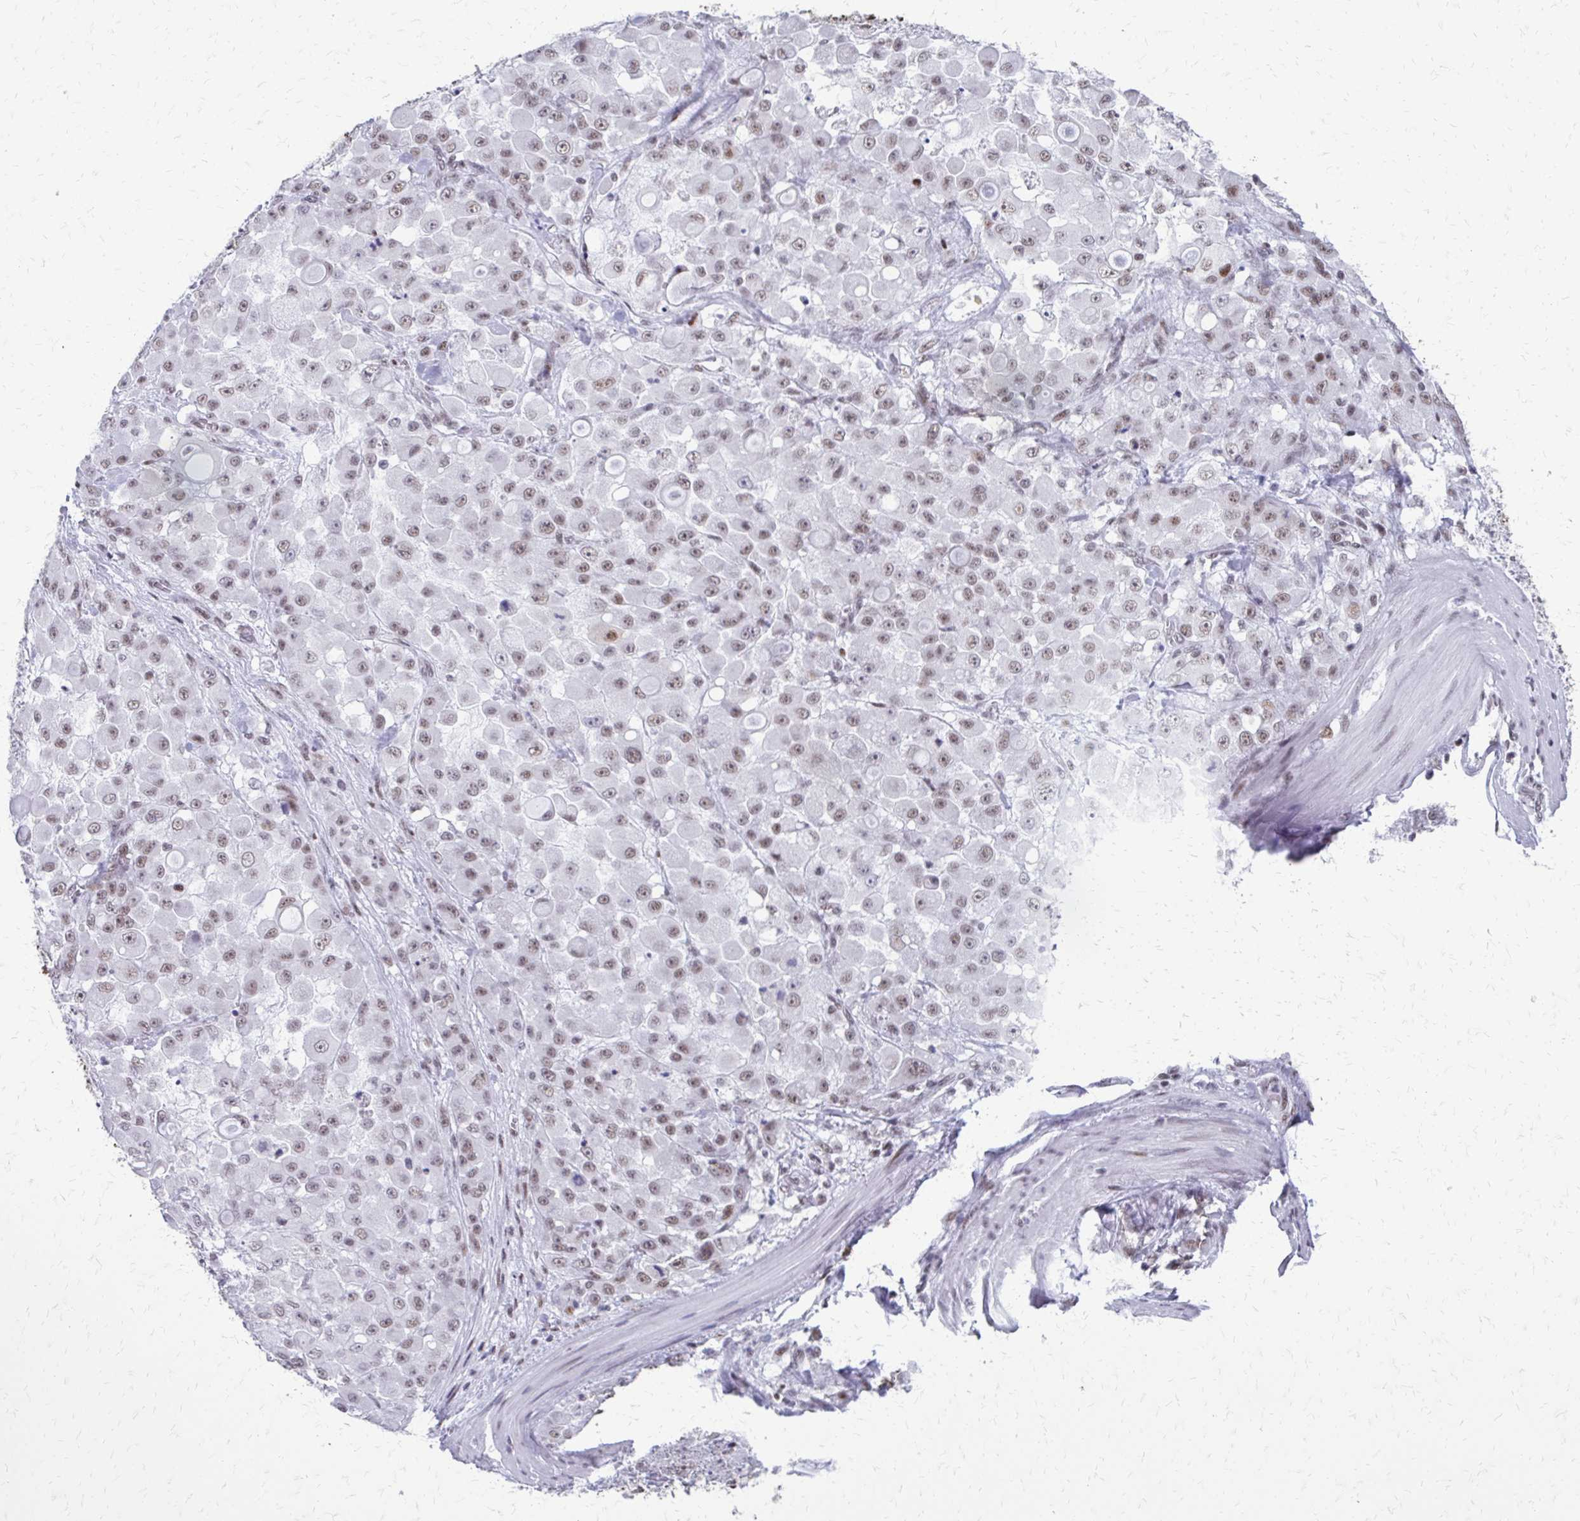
{"staining": {"intensity": "weak", "quantity": ">75%", "location": "nuclear"}, "tissue": "stomach cancer", "cell_type": "Tumor cells", "image_type": "cancer", "snomed": [{"axis": "morphology", "description": "Adenocarcinoma, NOS"}, {"axis": "topography", "description": "Stomach"}], "caption": "Tumor cells demonstrate weak nuclear expression in about >75% of cells in stomach cancer (adenocarcinoma).", "gene": "SS18", "patient": {"sex": "female", "age": 76}}